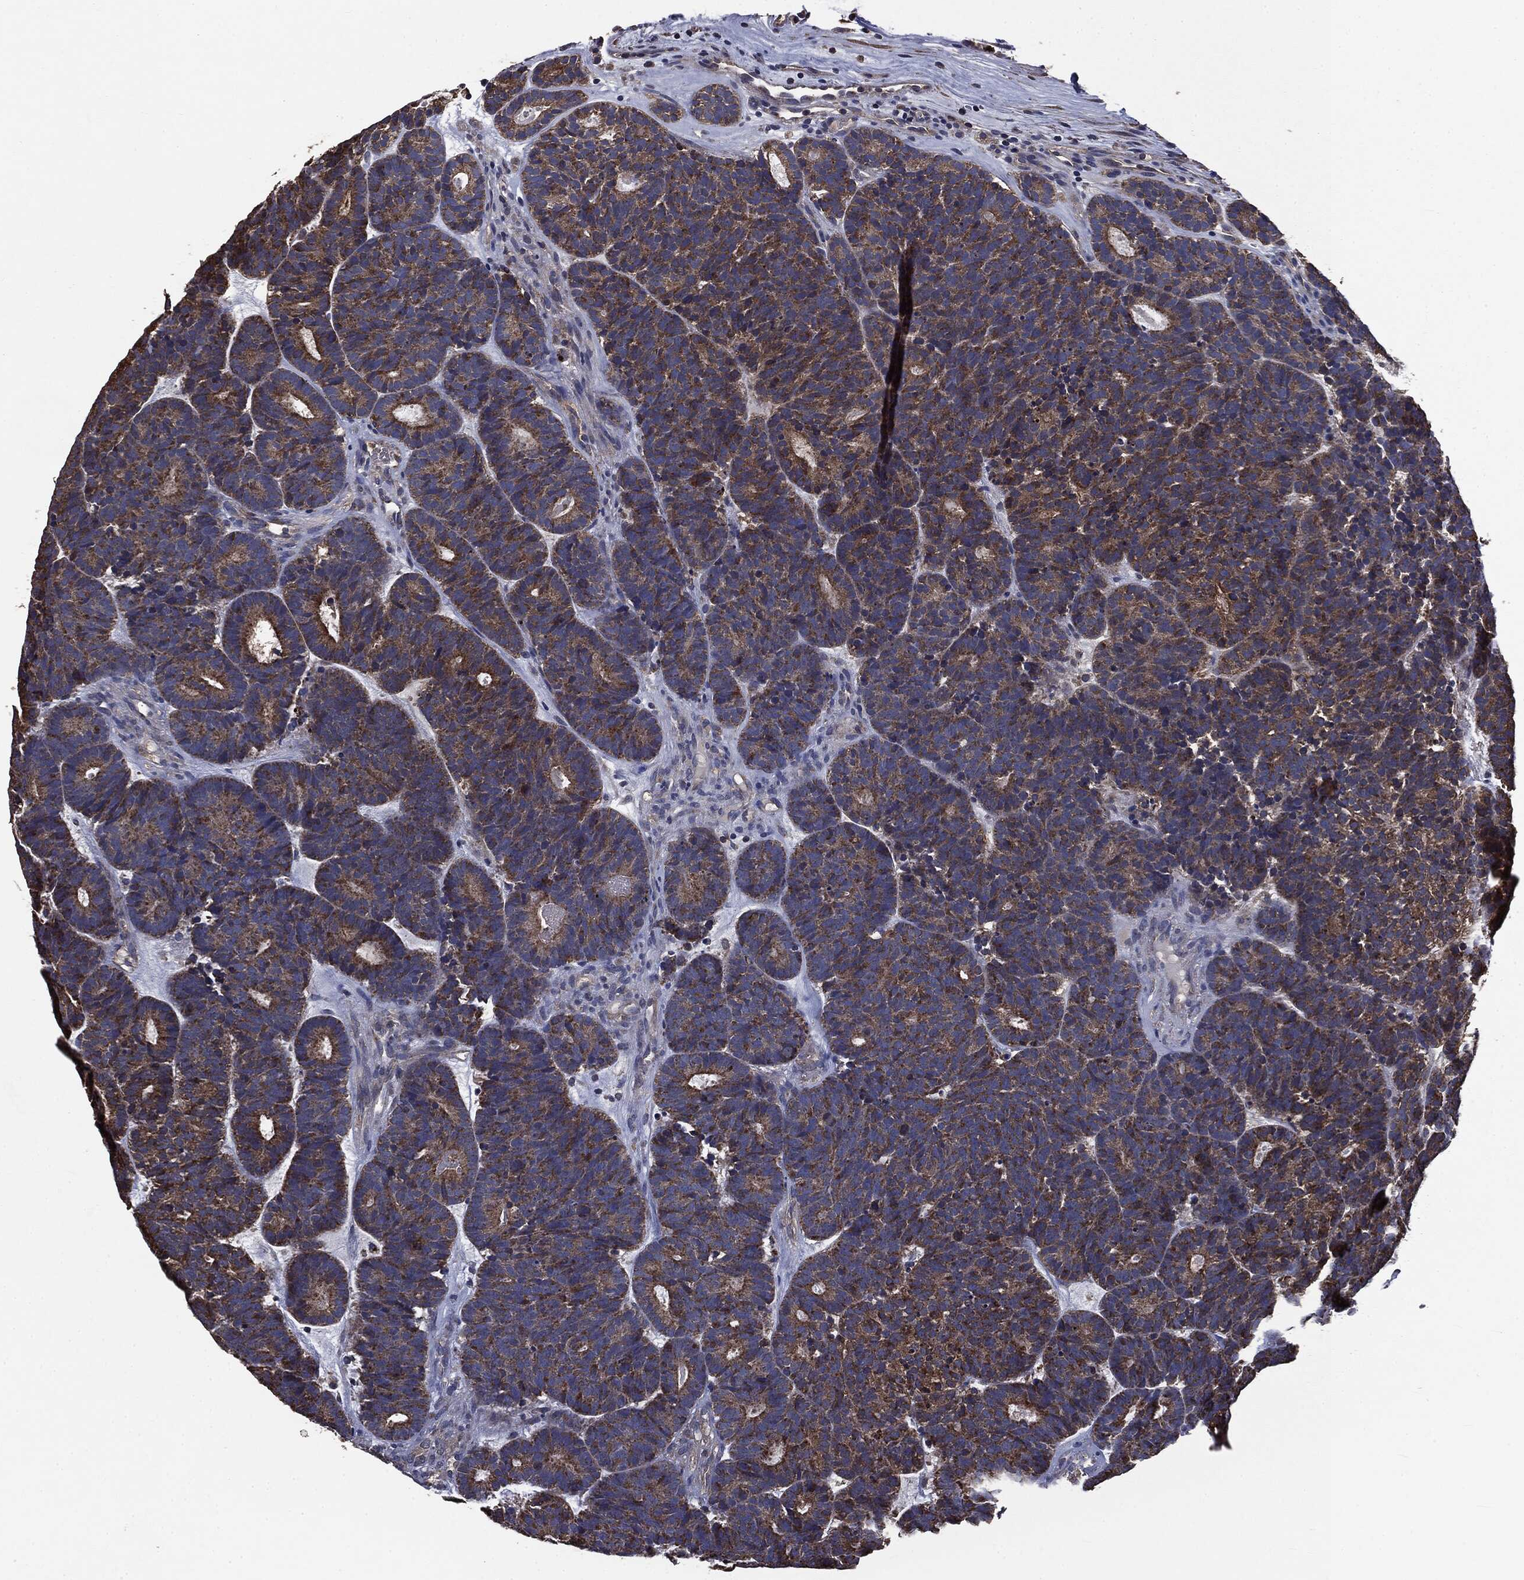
{"staining": {"intensity": "moderate", "quantity": ">75%", "location": "cytoplasmic/membranous"}, "tissue": "head and neck cancer", "cell_type": "Tumor cells", "image_type": "cancer", "snomed": [{"axis": "morphology", "description": "Adenocarcinoma, NOS"}, {"axis": "topography", "description": "Head-Neck"}], "caption": "This image demonstrates head and neck cancer (adenocarcinoma) stained with immunohistochemistry to label a protein in brown. The cytoplasmic/membranous of tumor cells show moderate positivity for the protein. Nuclei are counter-stained blue.", "gene": "MAPK6", "patient": {"sex": "female", "age": 81}}